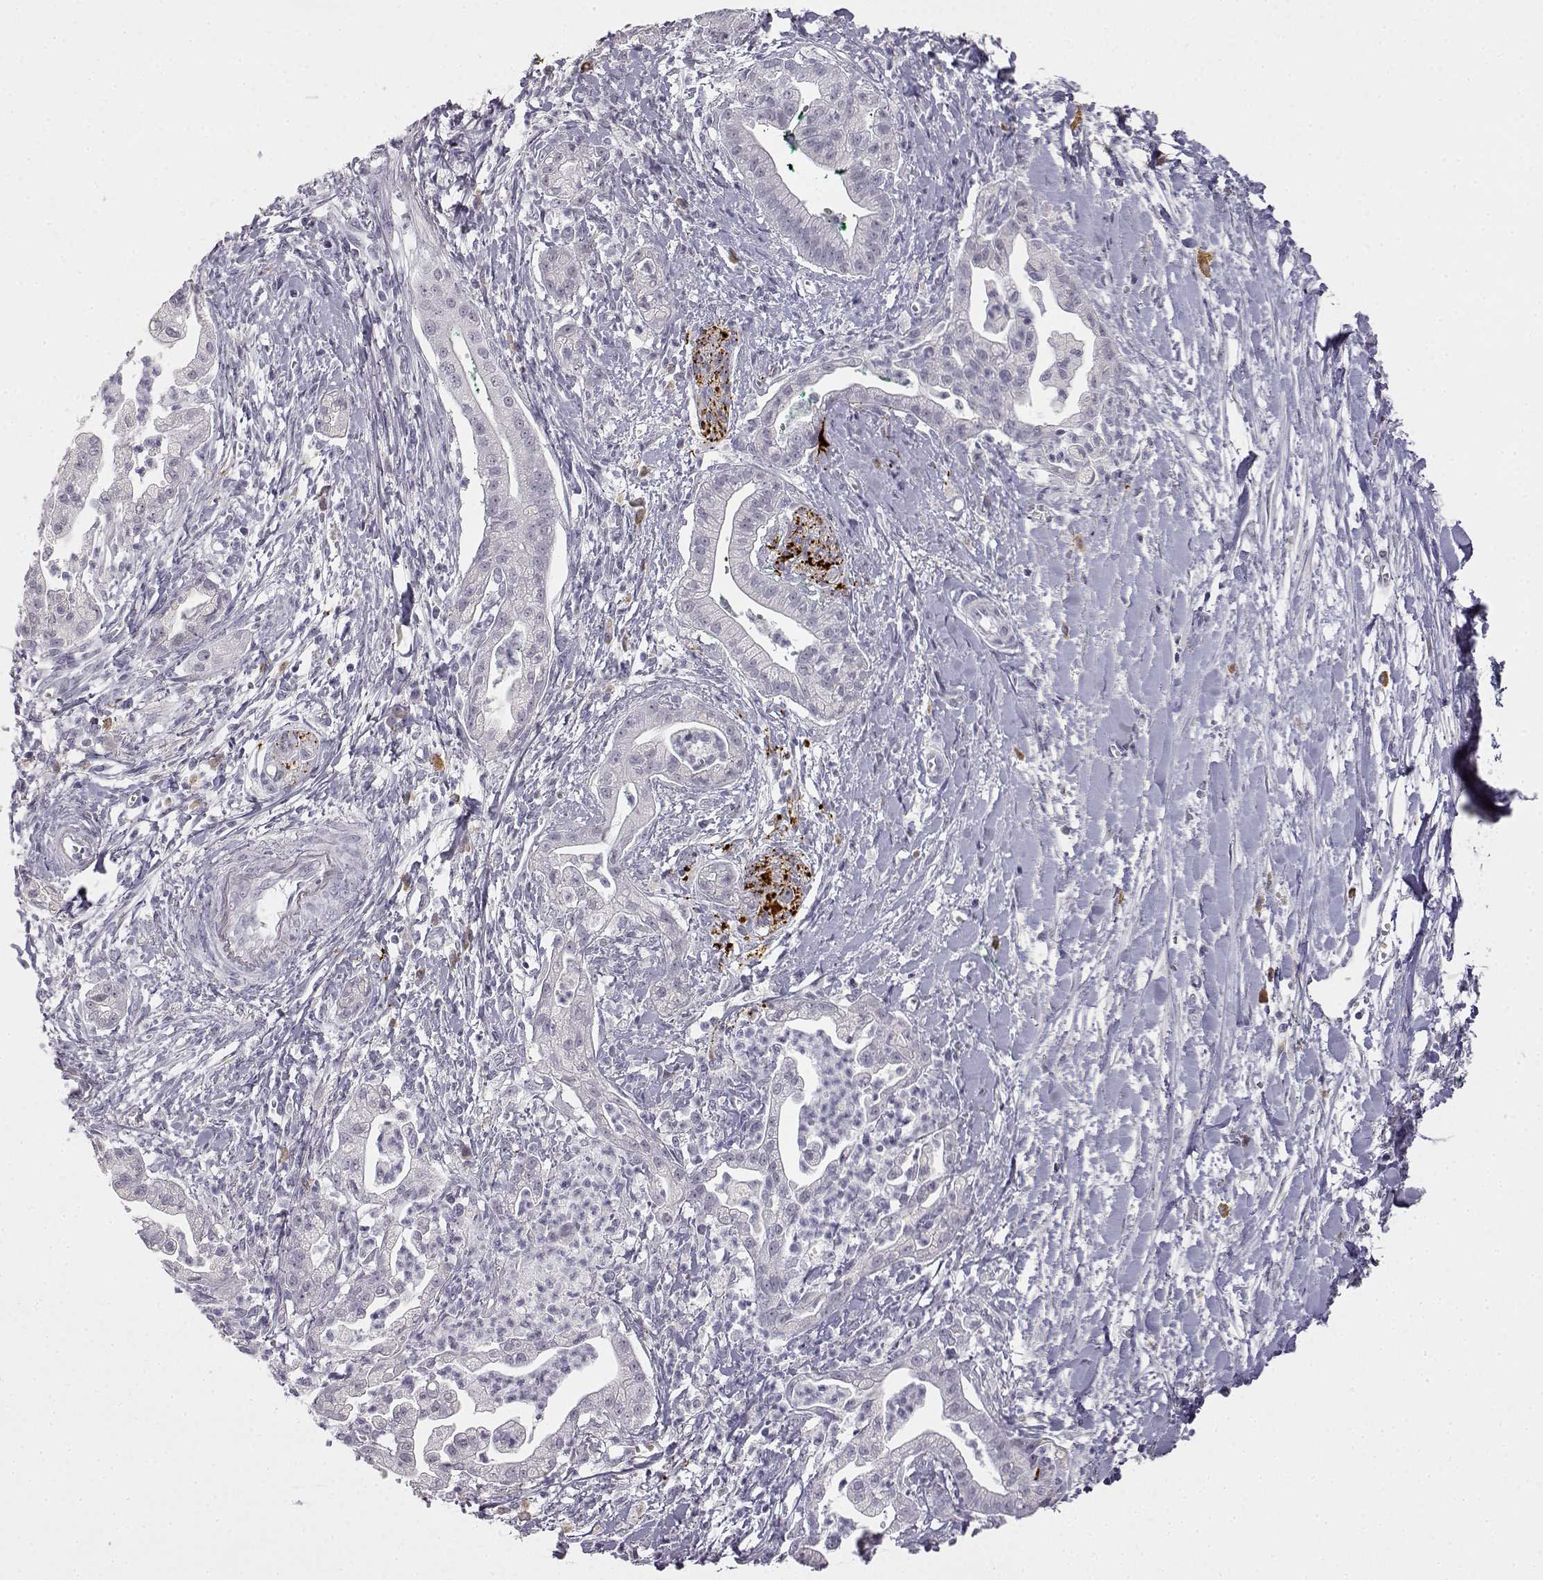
{"staining": {"intensity": "negative", "quantity": "none", "location": "none"}, "tissue": "pancreatic cancer", "cell_type": "Tumor cells", "image_type": "cancer", "snomed": [{"axis": "morphology", "description": "Normal tissue, NOS"}, {"axis": "morphology", "description": "Adenocarcinoma, NOS"}, {"axis": "topography", "description": "Lymph node"}, {"axis": "topography", "description": "Pancreas"}], "caption": "DAB (3,3'-diaminobenzidine) immunohistochemical staining of adenocarcinoma (pancreatic) exhibits no significant positivity in tumor cells.", "gene": "VGF", "patient": {"sex": "female", "age": 58}}